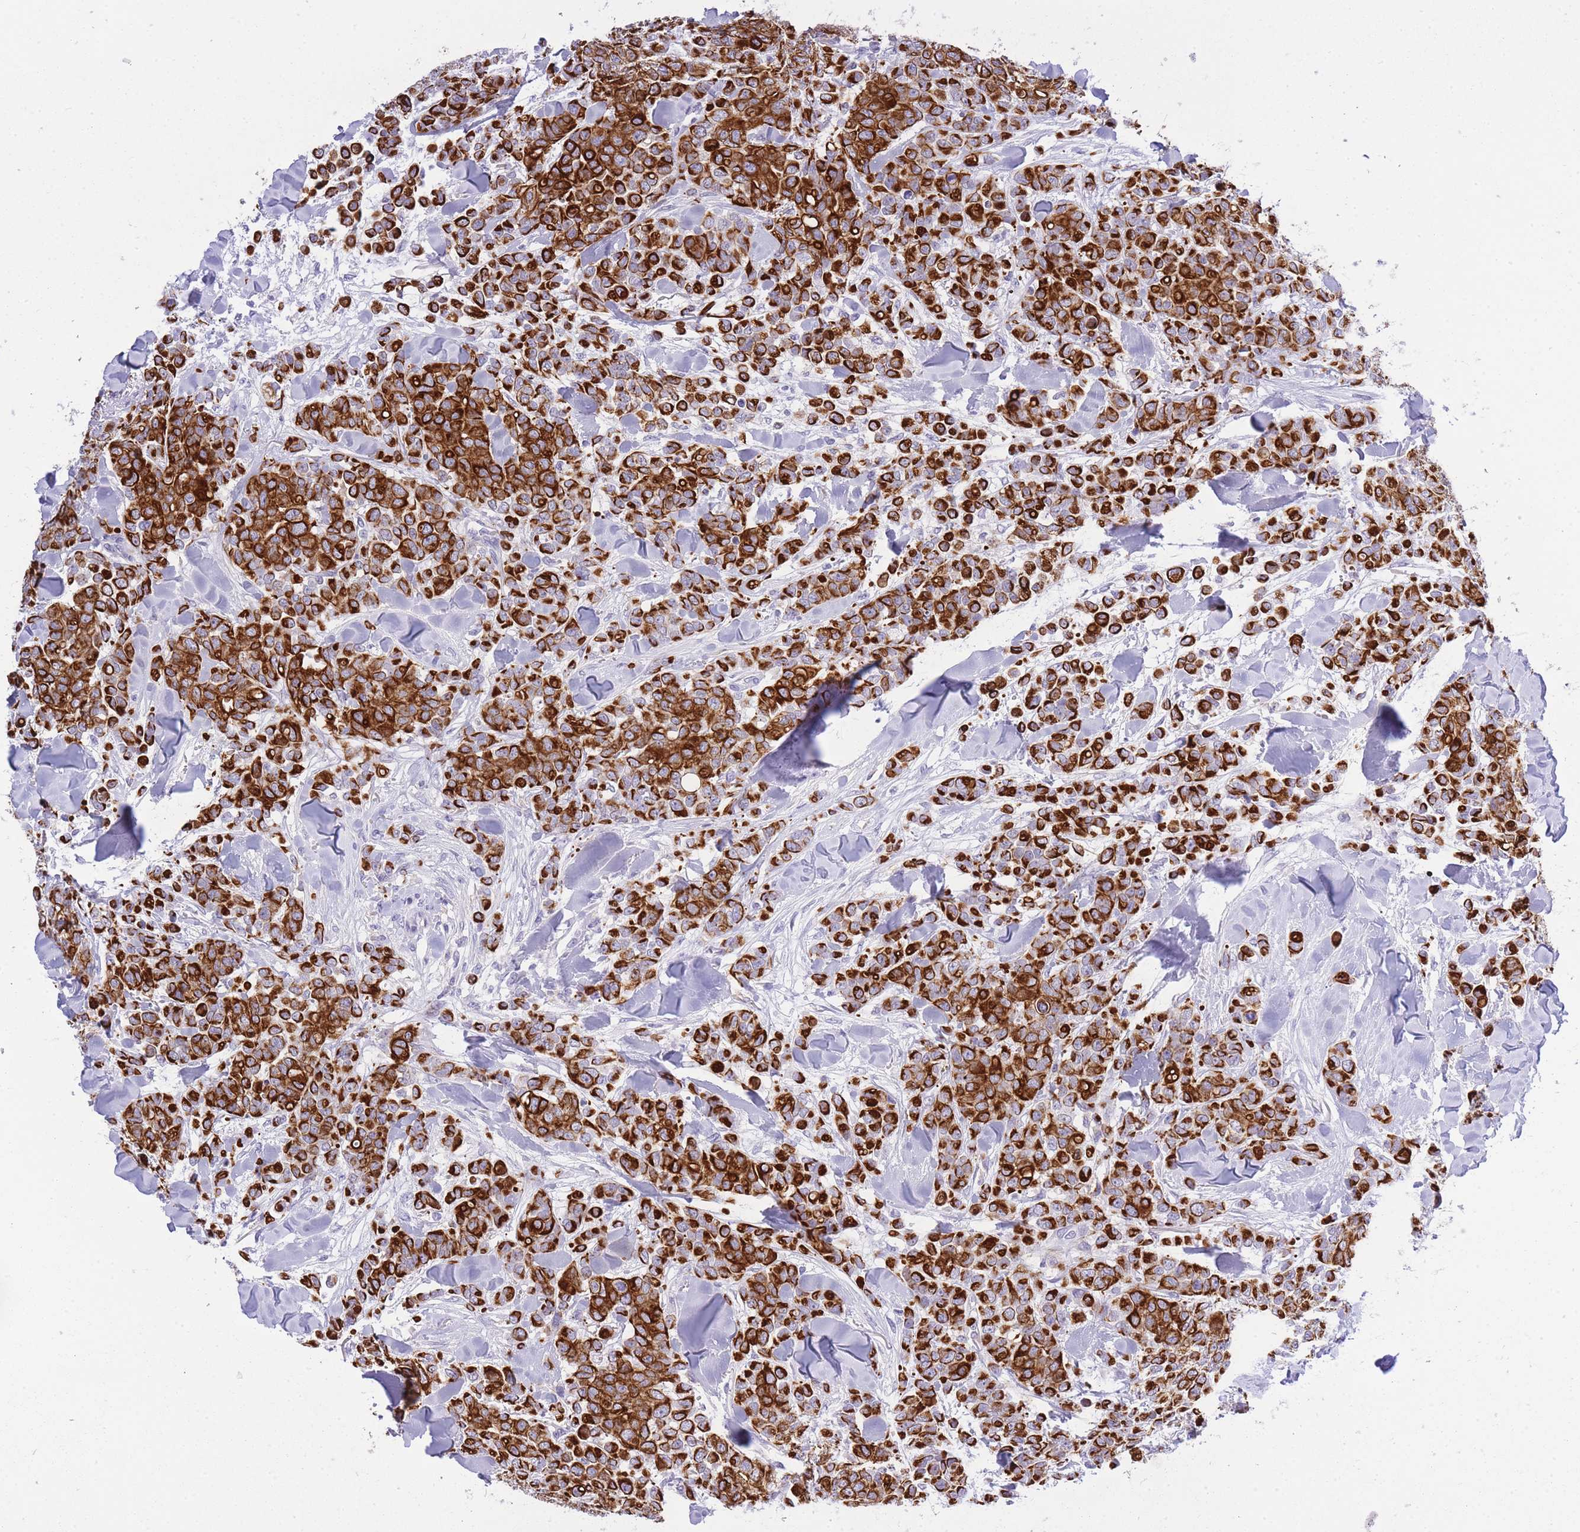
{"staining": {"intensity": "strong", "quantity": ">75%", "location": "cytoplasmic/membranous"}, "tissue": "breast cancer", "cell_type": "Tumor cells", "image_type": "cancer", "snomed": [{"axis": "morphology", "description": "Lobular carcinoma"}, {"axis": "topography", "description": "Breast"}], "caption": "Human breast cancer stained for a protein (brown) demonstrates strong cytoplasmic/membranous positive staining in about >75% of tumor cells.", "gene": "RADX", "patient": {"sex": "female", "age": 91}}